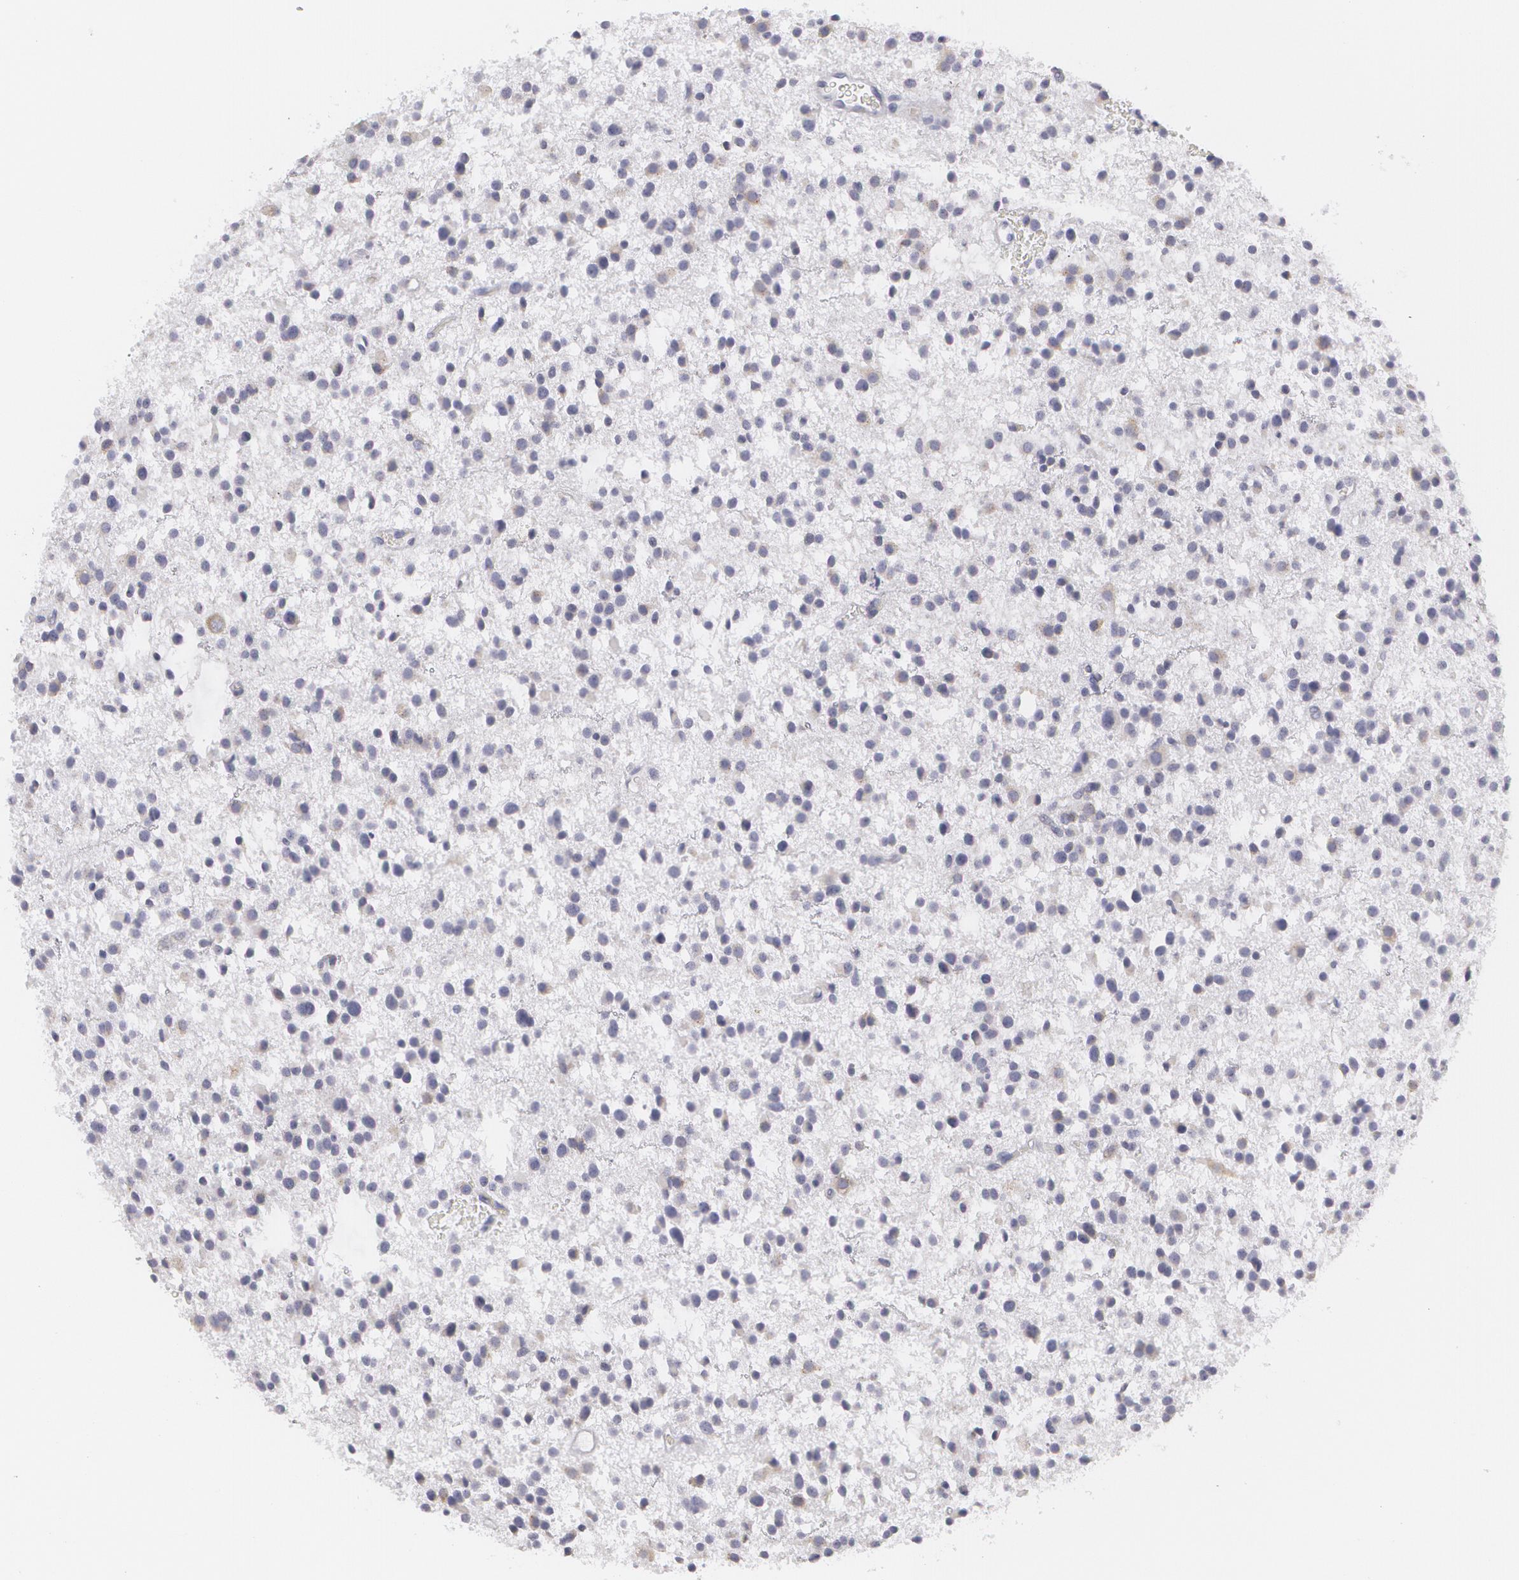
{"staining": {"intensity": "negative", "quantity": "none", "location": "none"}, "tissue": "glioma", "cell_type": "Tumor cells", "image_type": "cancer", "snomed": [{"axis": "morphology", "description": "Glioma, malignant, Low grade"}, {"axis": "topography", "description": "Brain"}], "caption": "Malignant glioma (low-grade) stained for a protein using immunohistochemistry displays no staining tumor cells.", "gene": "MBNL3", "patient": {"sex": "female", "age": 36}}